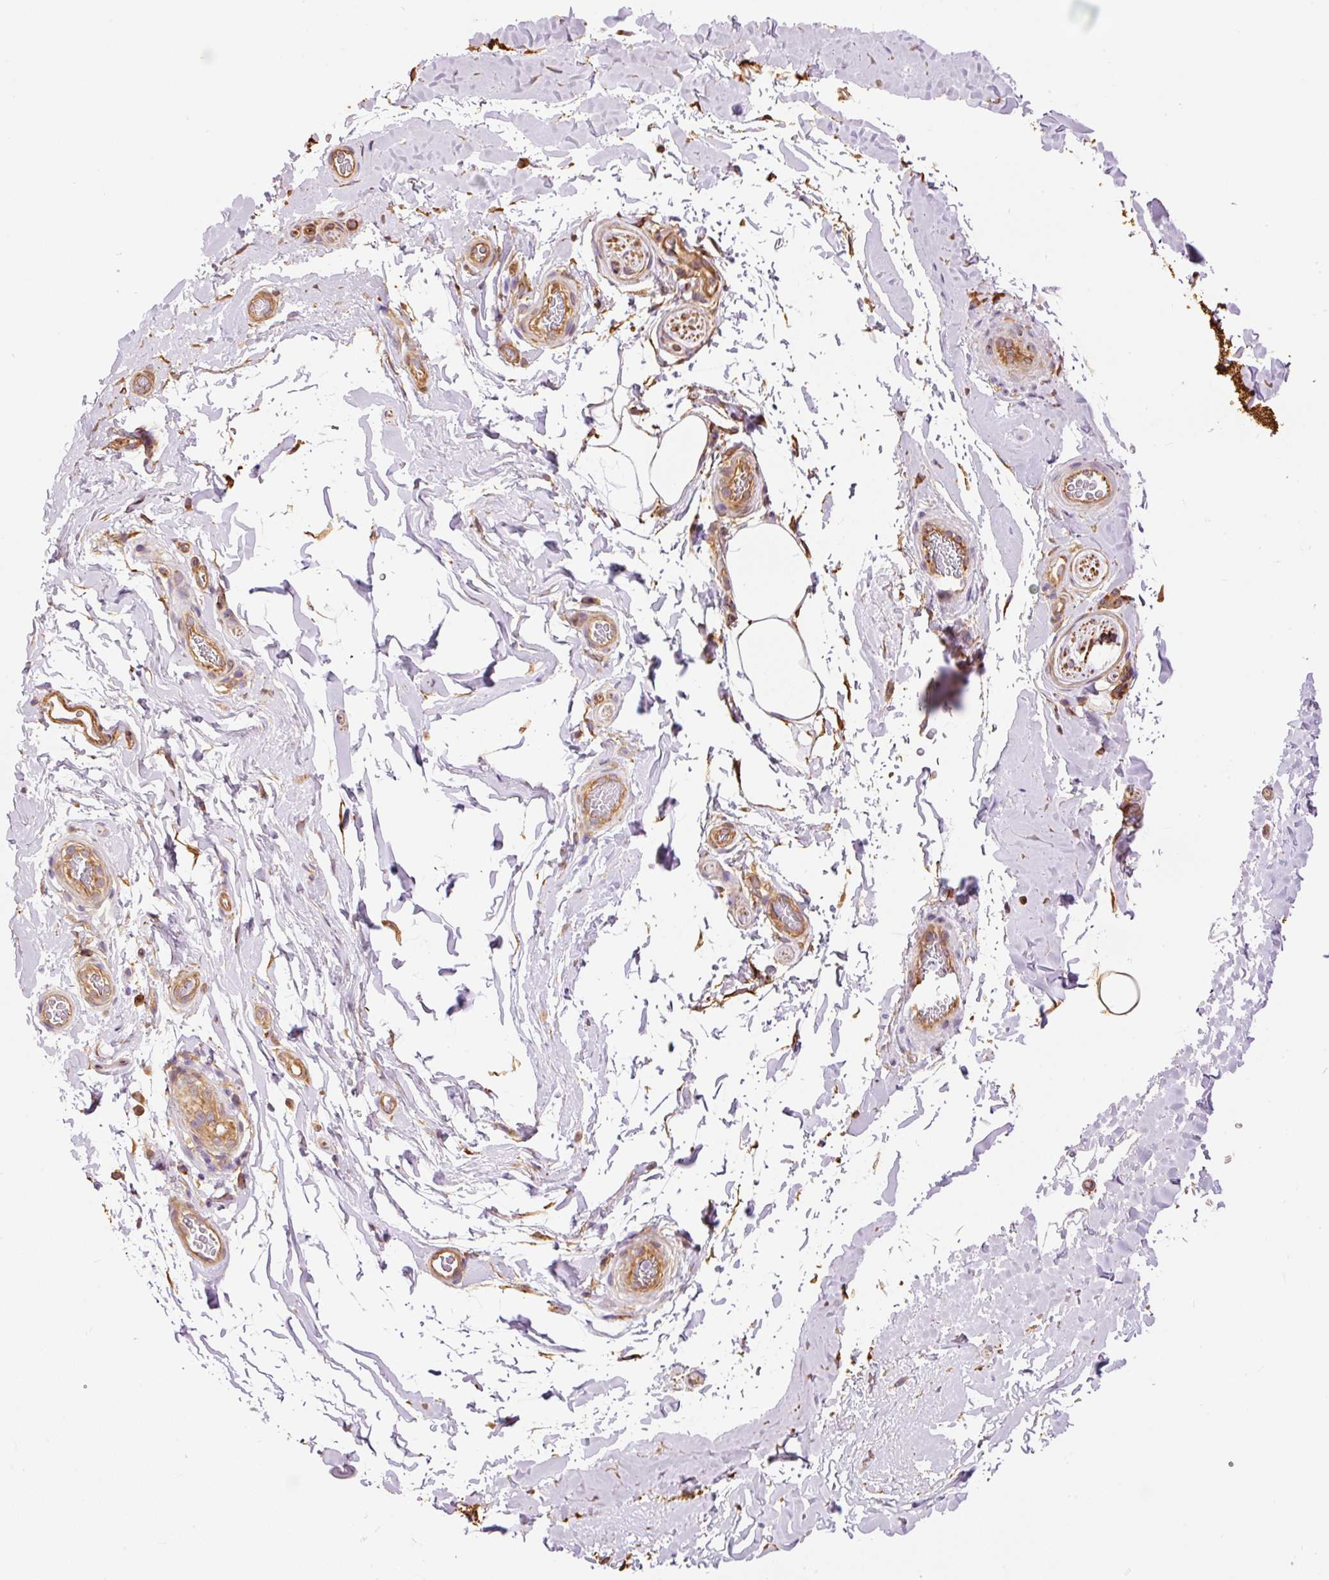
{"staining": {"intensity": "moderate", "quantity": "<25%", "location": "cytoplasmic/membranous"}, "tissue": "adipose tissue", "cell_type": "Adipocytes", "image_type": "normal", "snomed": [{"axis": "morphology", "description": "Normal tissue, NOS"}, {"axis": "topography", "description": "Vascular tissue"}, {"axis": "topography", "description": "Peripheral nerve tissue"}], "caption": "Adipocytes reveal low levels of moderate cytoplasmic/membranous positivity in approximately <25% of cells in benign adipose tissue.", "gene": "ENSG00000249624", "patient": {"sex": "male", "age": 41}}